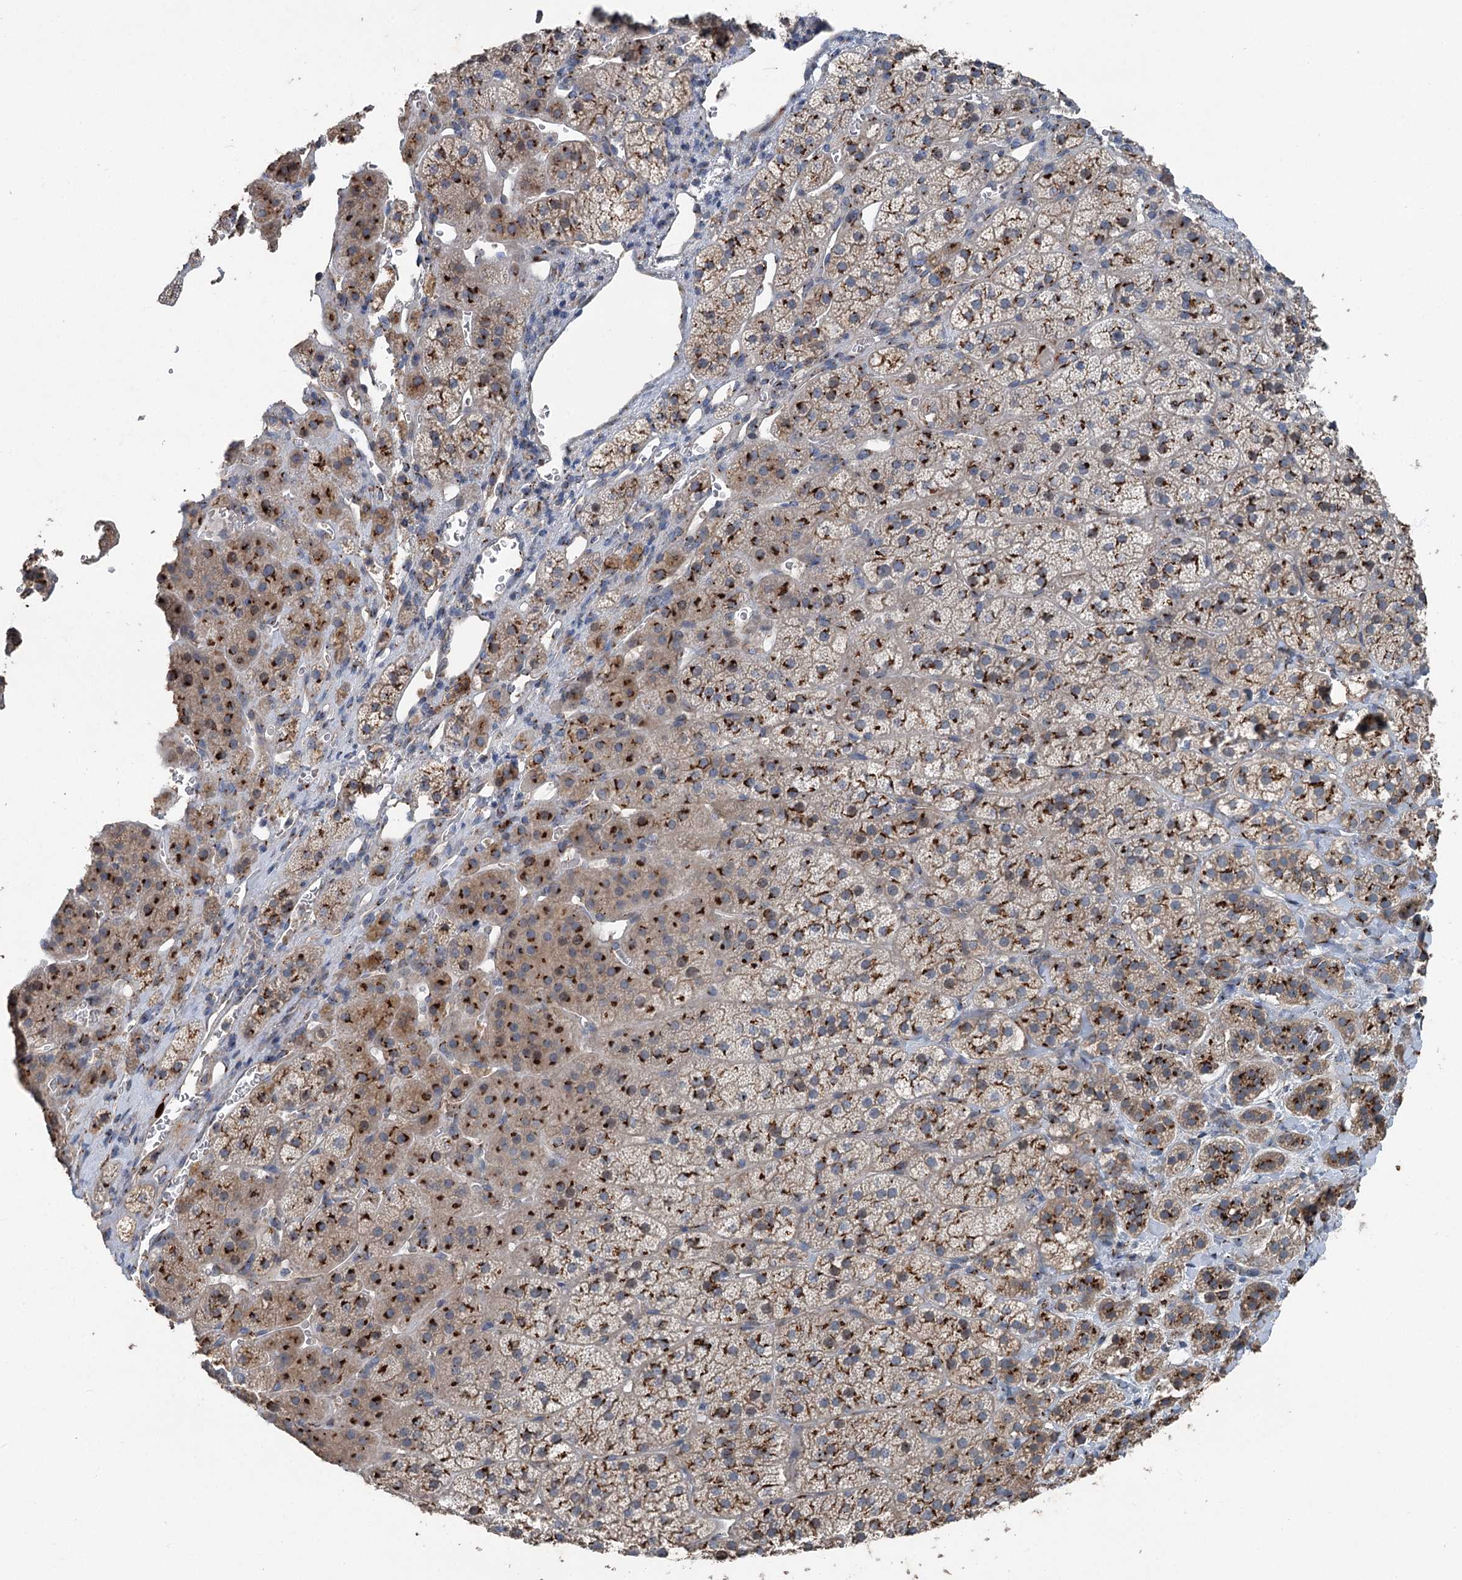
{"staining": {"intensity": "strong", "quantity": "25%-75%", "location": "cytoplasmic/membranous"}, "tissue": "adrenal gland", "cell_type": "Glandular cells", "image_type": "normal", "snomed": [{"axis": "morphology", "description": "Normal tissue, NOS"}, {"axis": "topography", "description": "Adrenal gland"}], "caption": "IHC of normal adrenal gland reveals high levels of strong cytoplasmic/membranous expression in approximately 25%-75% of glandular cells.", "gene": "ITIH5", "patient": {"sex": "female", "age": 44}}